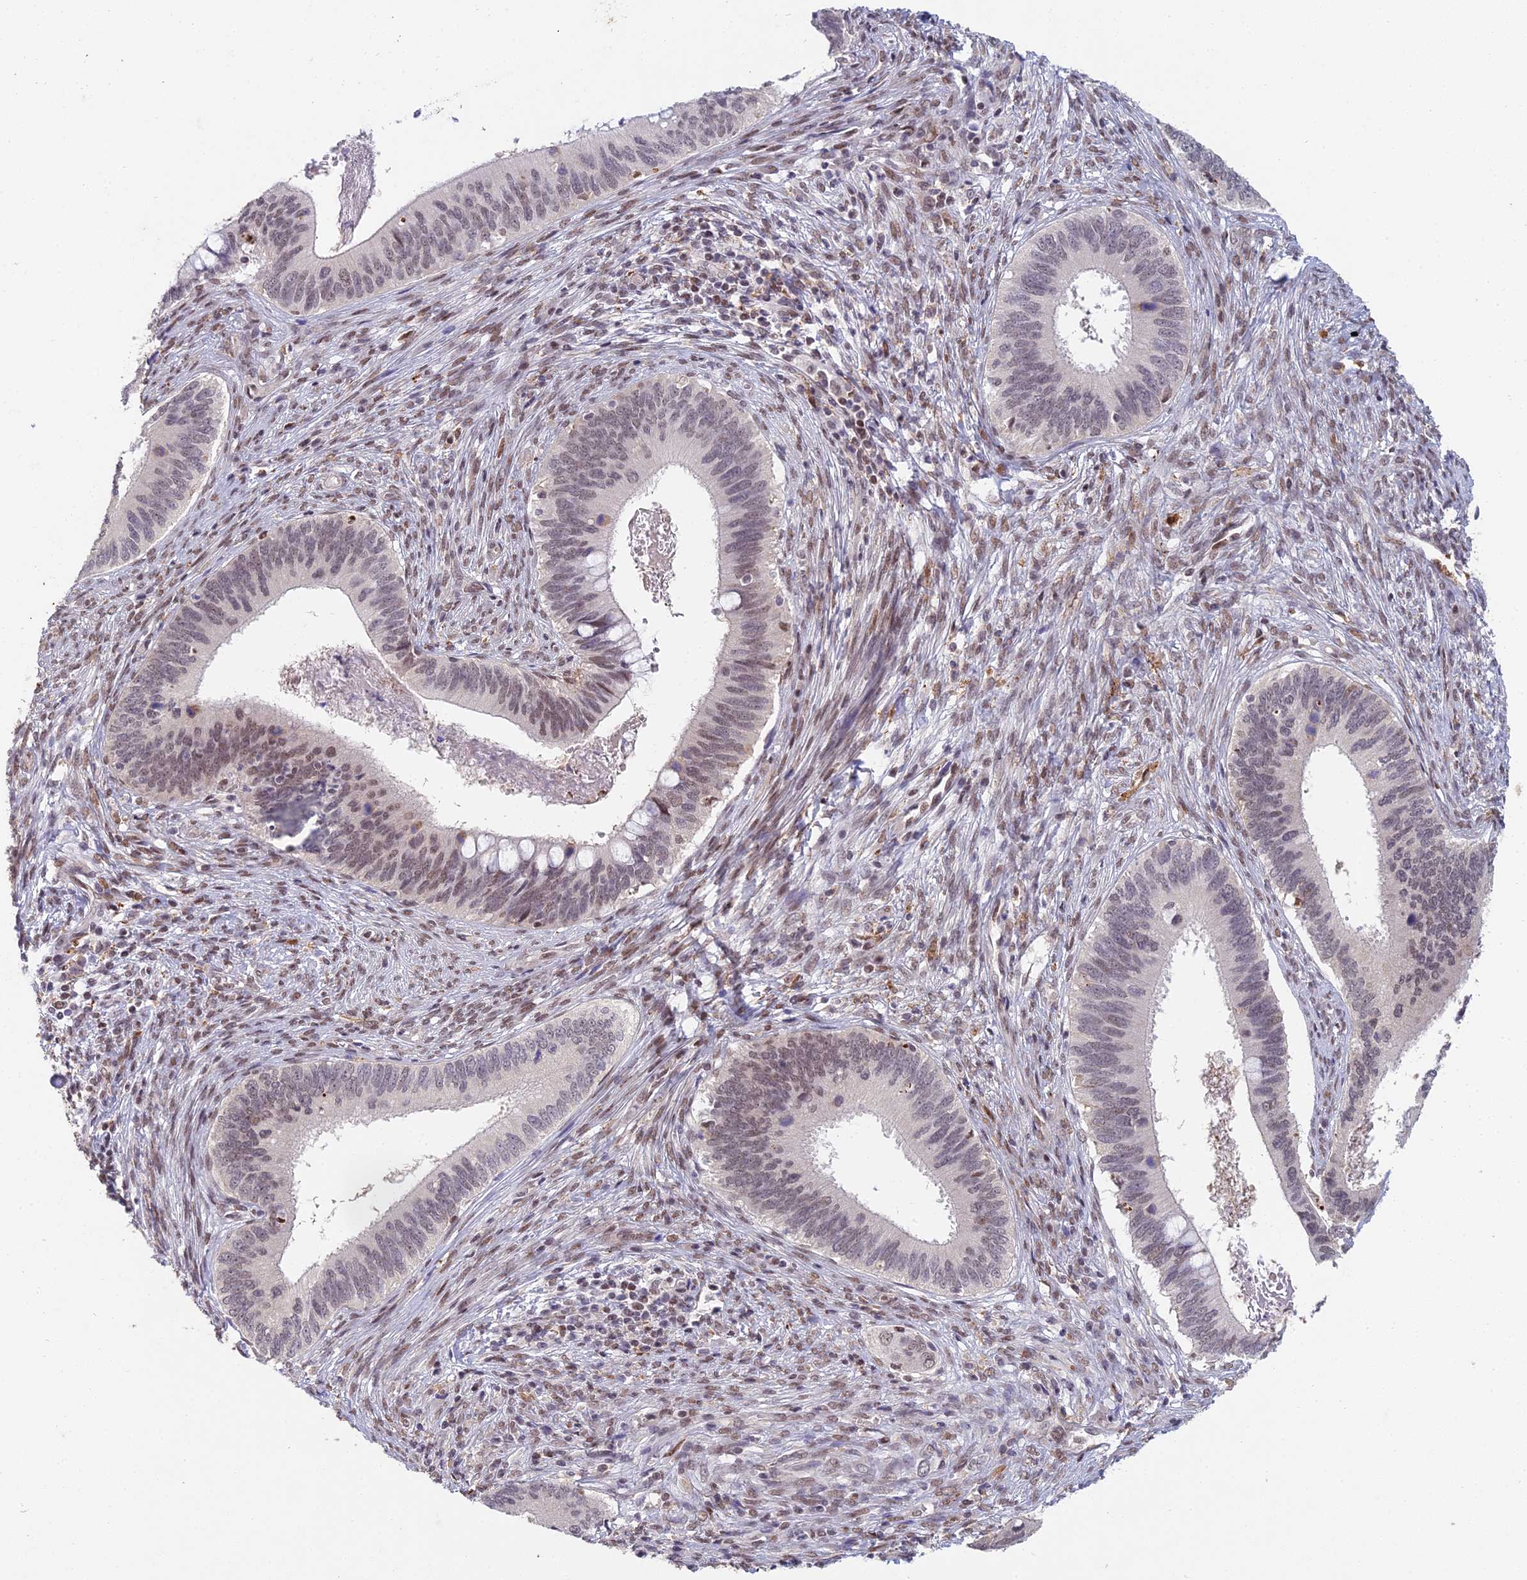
{"staining": {"intensity": "weak", "quantity": "25%-75%", "location": "nuclear"}, "tissue": "cervical cancer", "cell_type": "Tumor cells", "image_type": "cancer", "snomed": [{"axis": "morphology", "description": "Adenocarcinoma, NOS"}, {"axis": "topography", "description": "Cervix"}], "caption": "Immunohistochemistry of human cervical cancer reveals low levels of weak nuclear expression in about 25%-75% of tumor cells.", "gene": "ABHD17A", "patient": {"sex": "female", "age": 42}}